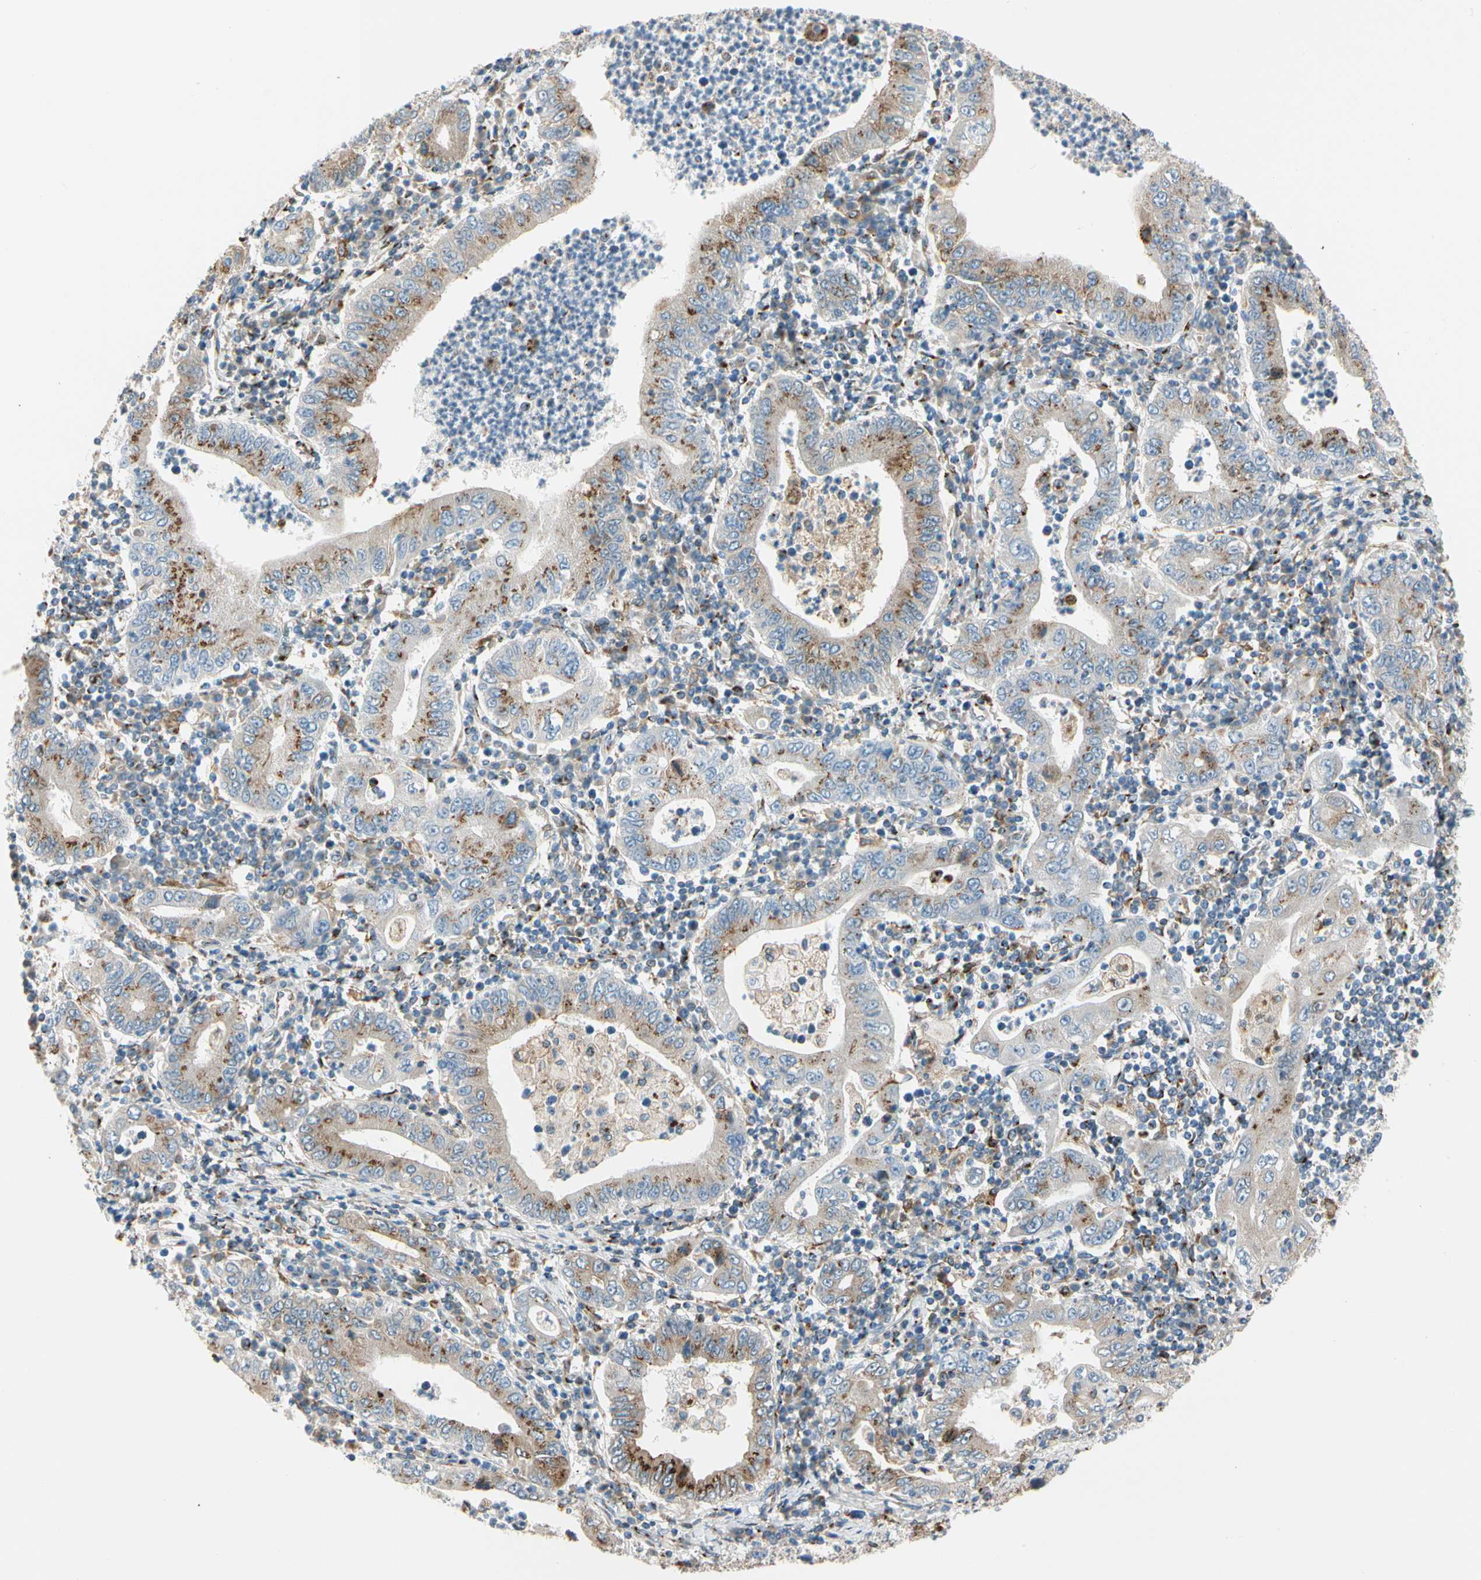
{"staining": {"intensity": "moderate", "quantity": "25%-75%", "location": "cytoplasmic/membranous"}, "tissue": "stomach cancer", "cell_type": "Tumor cells", "image_type": "cancer", "snomed": [{"axis": "morphology", "description": "Normal tissue, NOS"}, {"axis": "morphology", "description": "Adenocarcinoma, NOS"}, {"axis": "topography", "description": "Esophagus"}, {"axis": "topography", "description": "Stomach, upper"}, {"axis": "topography", "description": "Peripheral nerve tissue"}], "caption": "Immunohistochemical staining of stomach cancer (adenocarcinoma) exhibits medium levels of moderate cytoplasmic/membranous positivity in about 25%-75% of tumor cells.", "gene": "NUCB1", "patient": {"sex": "male", "age": 62}}